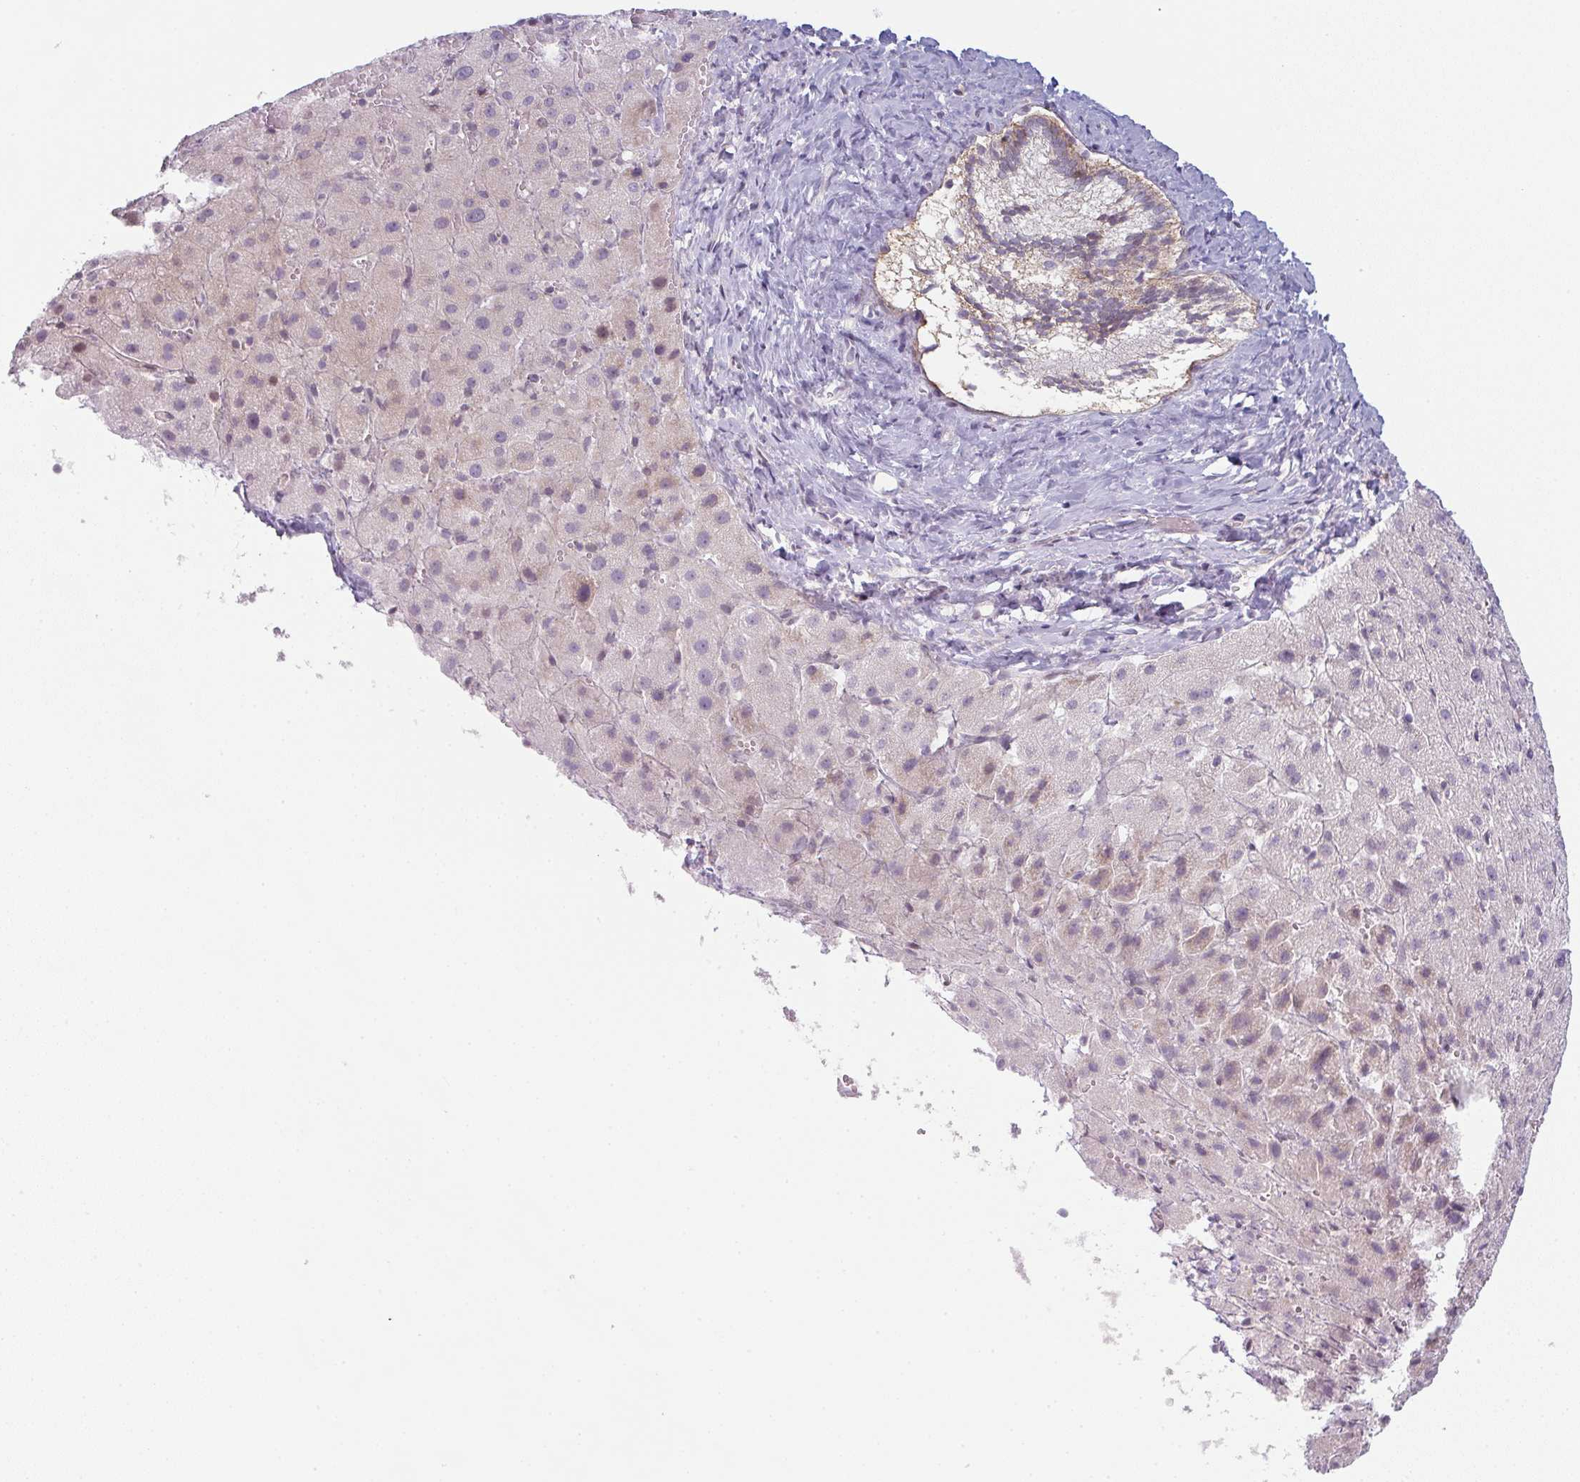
{"staining": {"intensity": "negative", "quantity": "none", "location": "none"}, "tissue": "liver cancer", "cell_type": "Tumor cells", "image_type": "cancer", "snomed": [{"axis": "morphology", "description": "Carcinoma, Hepatocellular, NOS"}, {"axis": "topography", "description": "Liver"}], "caption": "A micrograph of liver cancer (hepatocellular carcinoma) stained for a protein reveals no brown staining in tumor cells.", "gene": "TMEM237", "patient": {"sex": "female", "age": 58}}